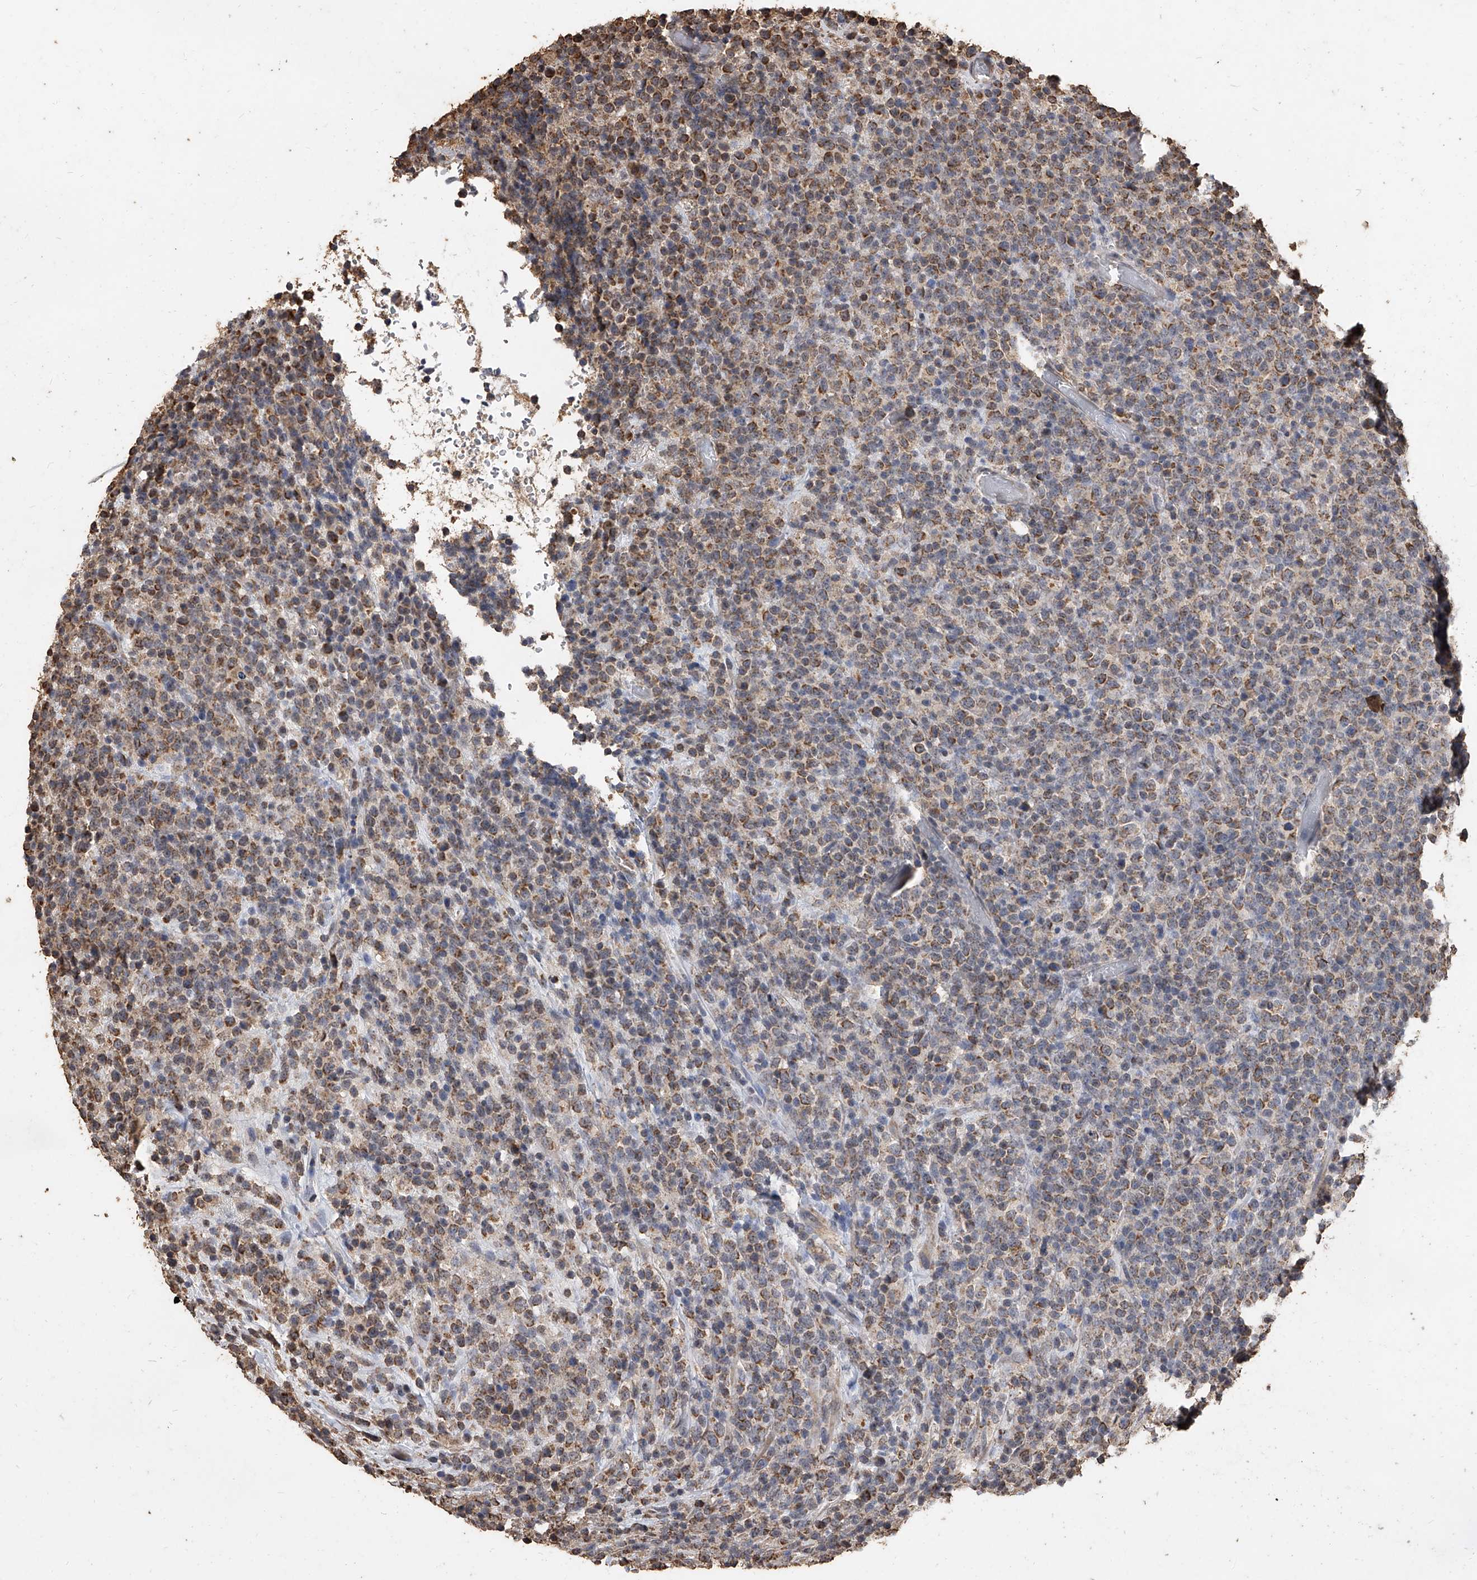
{"staining": {"intensity": "moderate", "quantity": ">75%", "location": "cytoplasmic/membranous"}, "tissue": "lymphoma", "cell_type": "Tumor cells", "image_type": "cancer", "snomed": [{"axis": "morphology", "description": "Malignant lymphoma, non-Hodgkin's type, High grade"}, {"axis": "topography", "description": "Colon"}], "caption": "Immunohistochemistry (IHC) micrograph of neoplastic tissue: high-grade malignant lymphoma, non-Hodgkin's type stained using immunohistochemistry displays medium levels of moderate protein expression localized specifically in the cytoplasmic/membranous of tumor cells, appearing as a cytoplasmic/membranous brown color.", "gene": "MRPL28", "patient": {"sex": "female", "age": 53}}